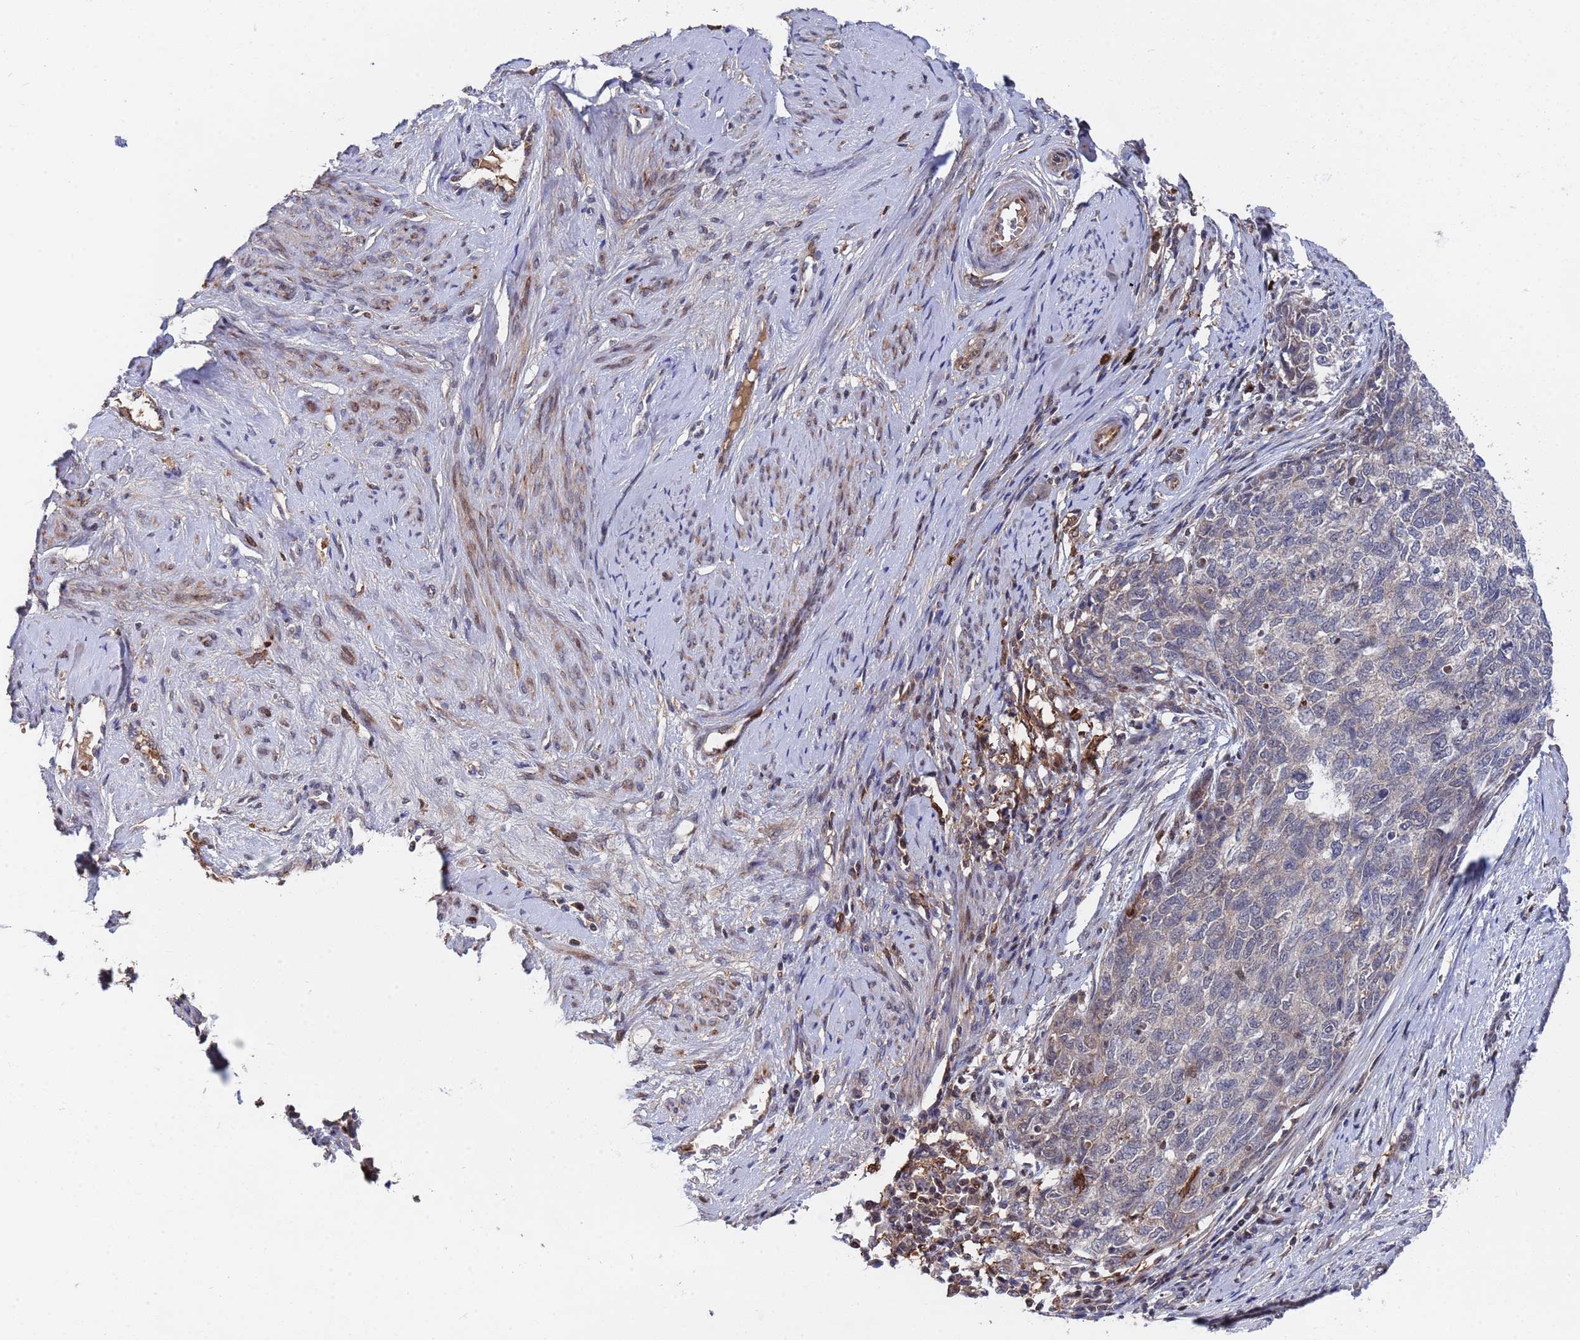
{"staining": {"intensity": "negative", "quantity": "none", "location": "none"}, "tissue": "cervical cancer", "cell_type": "Tumor cells", "image_type": "cancer", "snomed": [{"axis": "morphology", "description": "Squamous cell carcinoma, NOS"}, {"axis": "topography", "description": "Cervix"}], "caption": "Protein analysis of squamous cell carcinoma (cervical) demonstrates no significant staining in tumor cells.", "gene": "TMBIM6", "patient": {"sex": "female", "age": 63}}